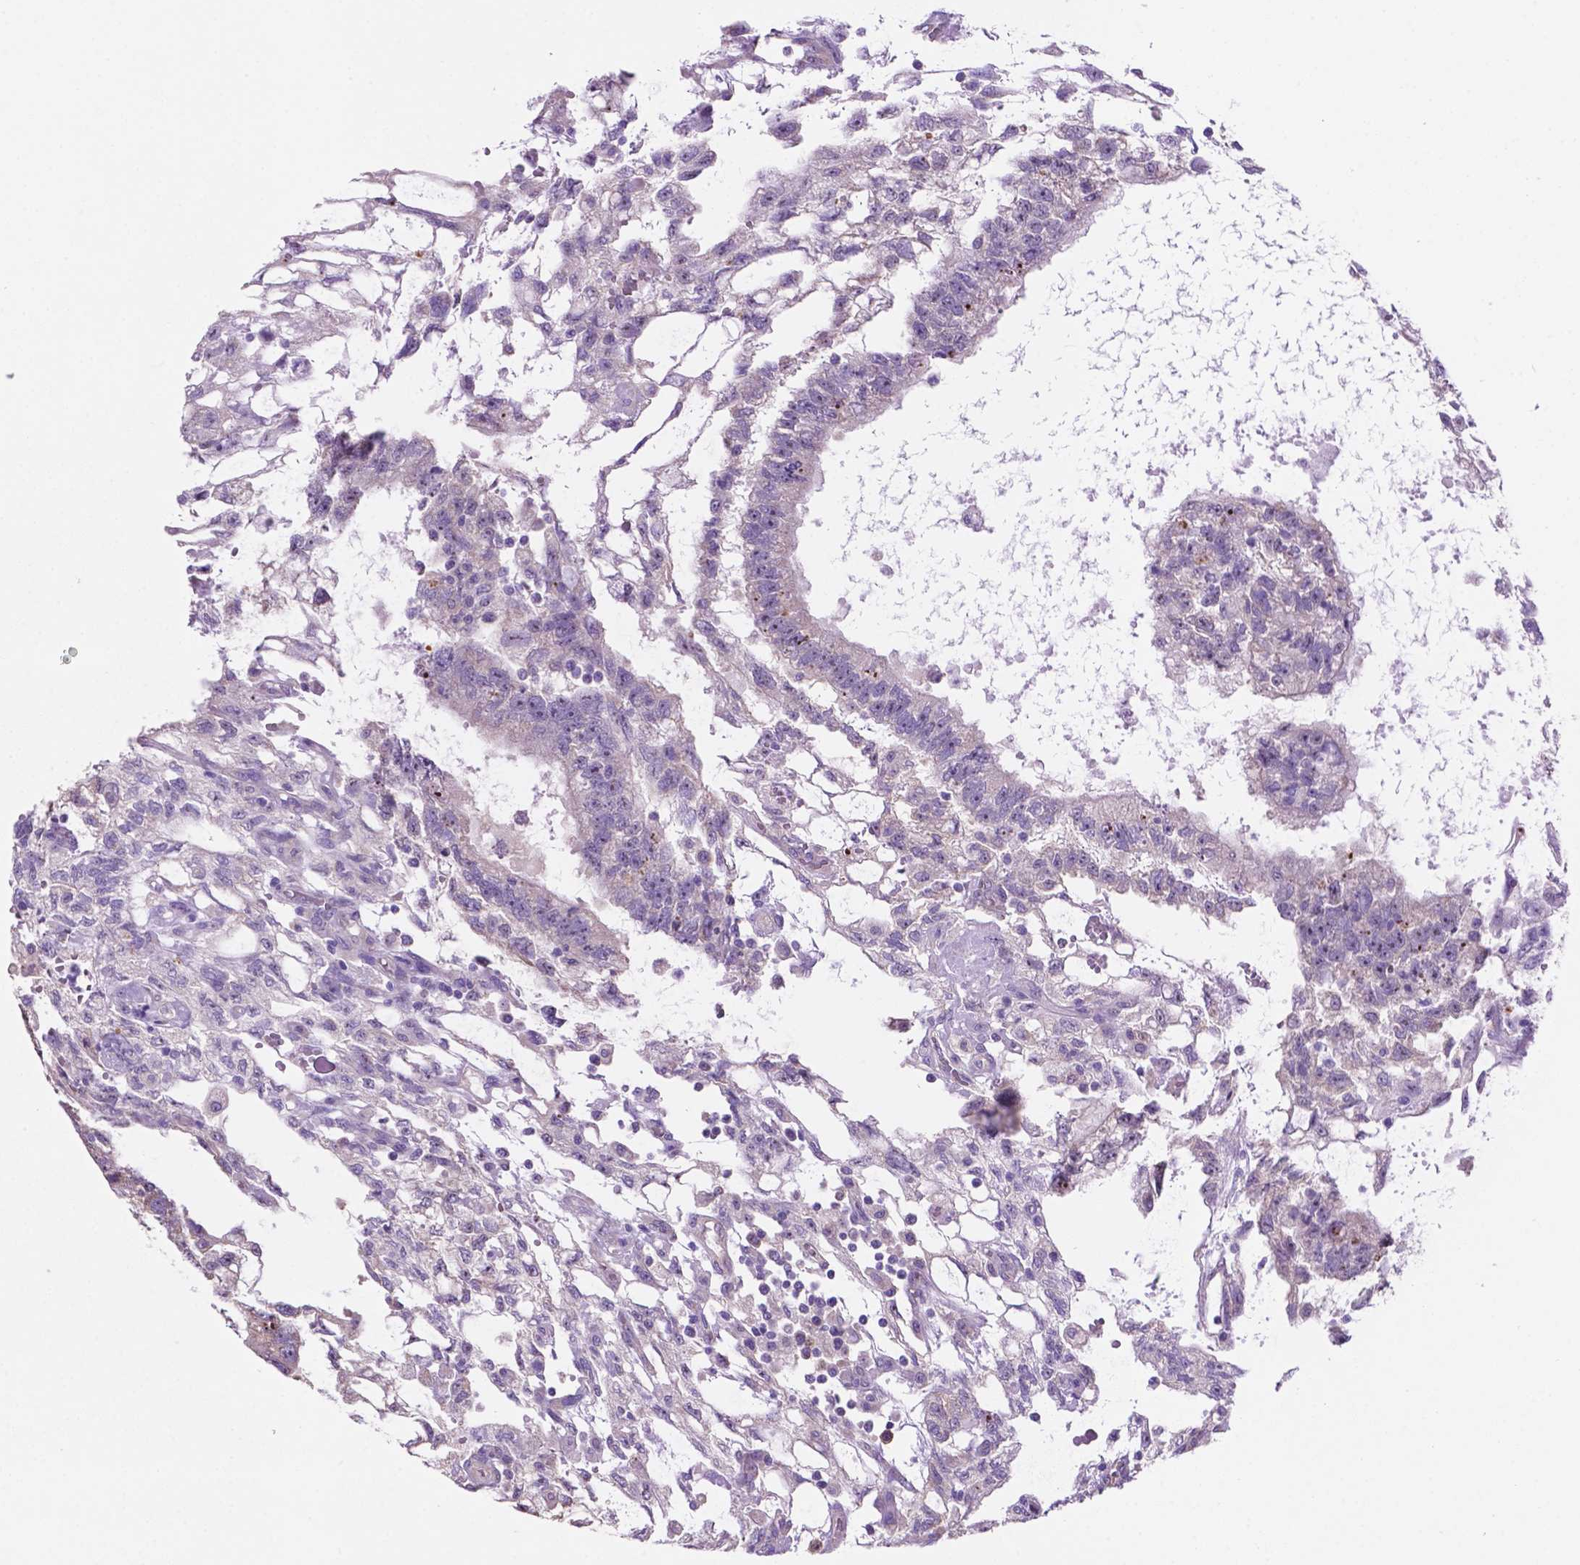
{"staining": {"intensity": "negative", "quantity": "none", "location": "none"}, "tissue": "testis cancer", "cell_type": "Tumor cells", "image_type": "cancer", "snomed": [{"axis": "morphology", "description": "Carcinoma, Embryonal, NOS"}, {"axis": "topography", "description": "Testis"}], "caption": "DAB (3,3'-diaminobenzidine) immunohistochemical staining of testis cancer reveals no significant staining in tumor cells.", "gene": "SPDYA", "patient": {"sex": "male", "age": 32}}